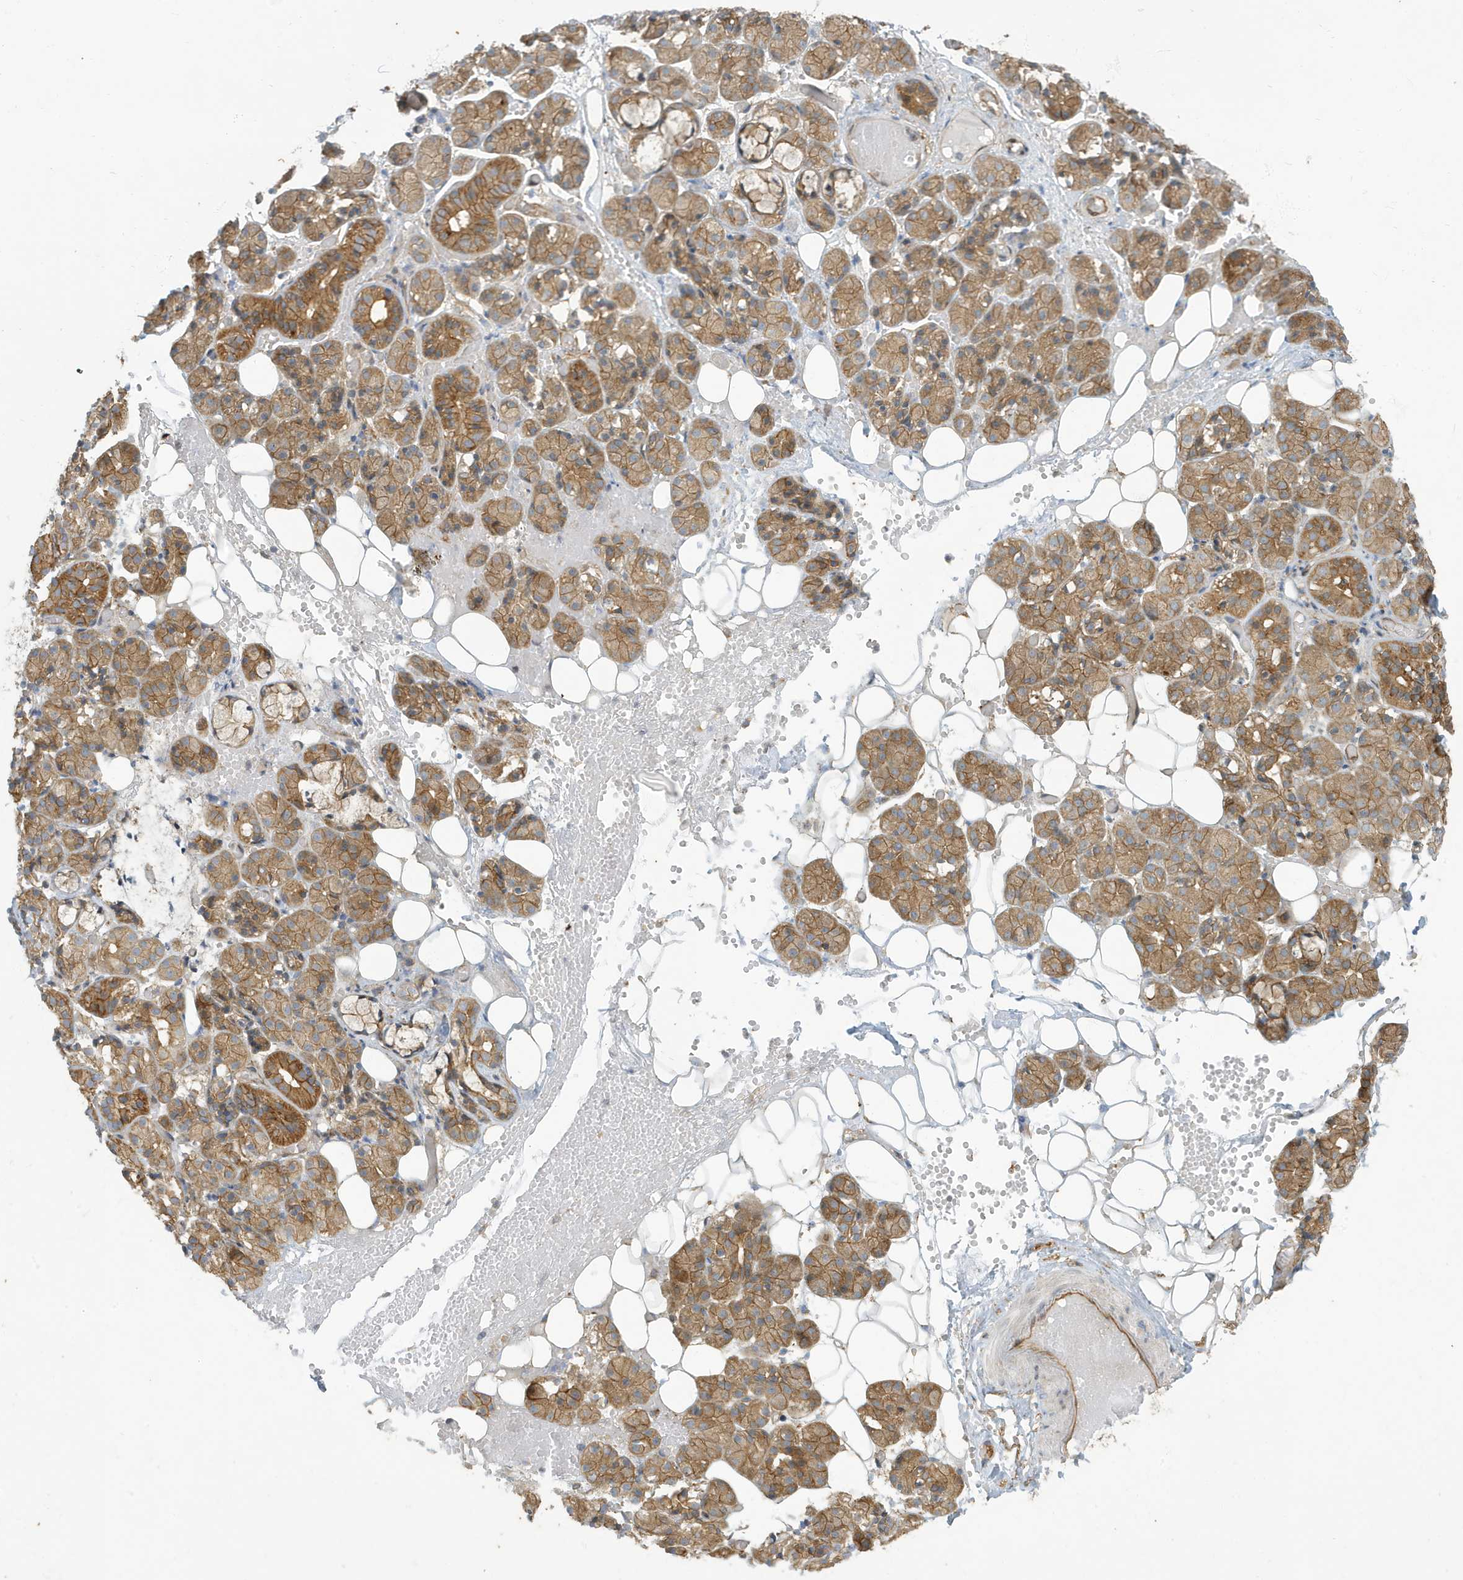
{"staining": {"intensity": "moderate", "quantity": ">75%", "location": "cytoplasmic/membranous"}, "tissue": "salivary gland", "cell_type": "Glandular cells", "image_type": "normal", "snomed": [{"axis": "morphology", "description": "Normal tissue, NOS"}, {"axis": "topography", "description": "Salivary gland"}], "caption": "Glandular cells reveal moderate cytoplasmic/membranous positivity in about >75% of cells in unremarkable salivary gland.", "gene": "ATP23", "patient": {"sex": "male", "age": 63}}